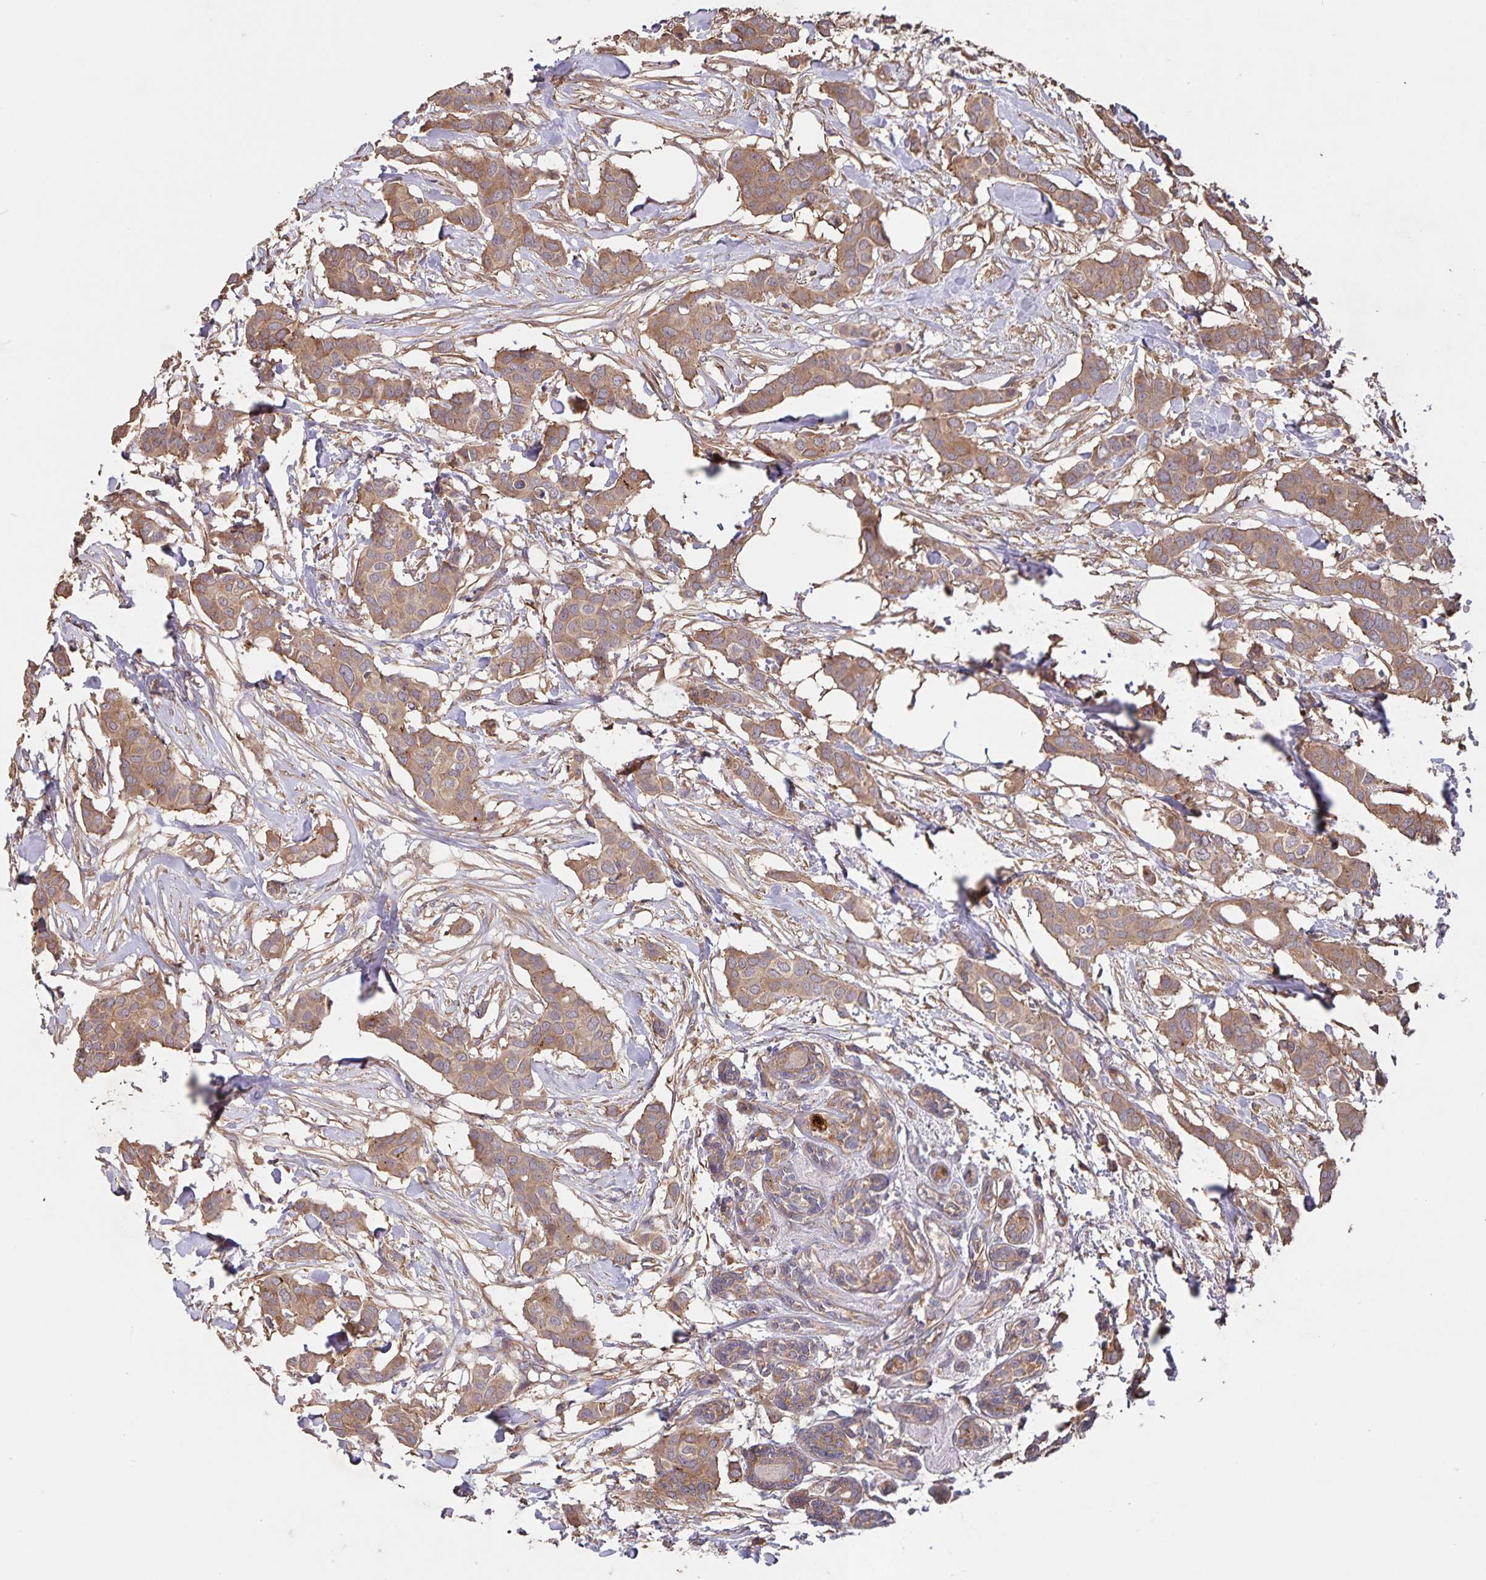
{"staining": {"intensity": "moderate", "quantity": ">75%", "location": "cytoplasmic/membranous"}, "tissue": "breast cancer", "cell_type": "Tumor cells", "image_type": "cancer", "snomed": [{"axis": "morphology", "description": "Duct carcinoma"}, {"axis": "topography", "description": "Breast"}], "caption": "High-power microscopy captured an immunohistochemistry histopathology image of breast cancer, revealing moderate cytoplasmic/membranous expression in about >75% of tumor cells.", "gene": "FBXL16", "patient": {"sex": "female", "age": 62}}